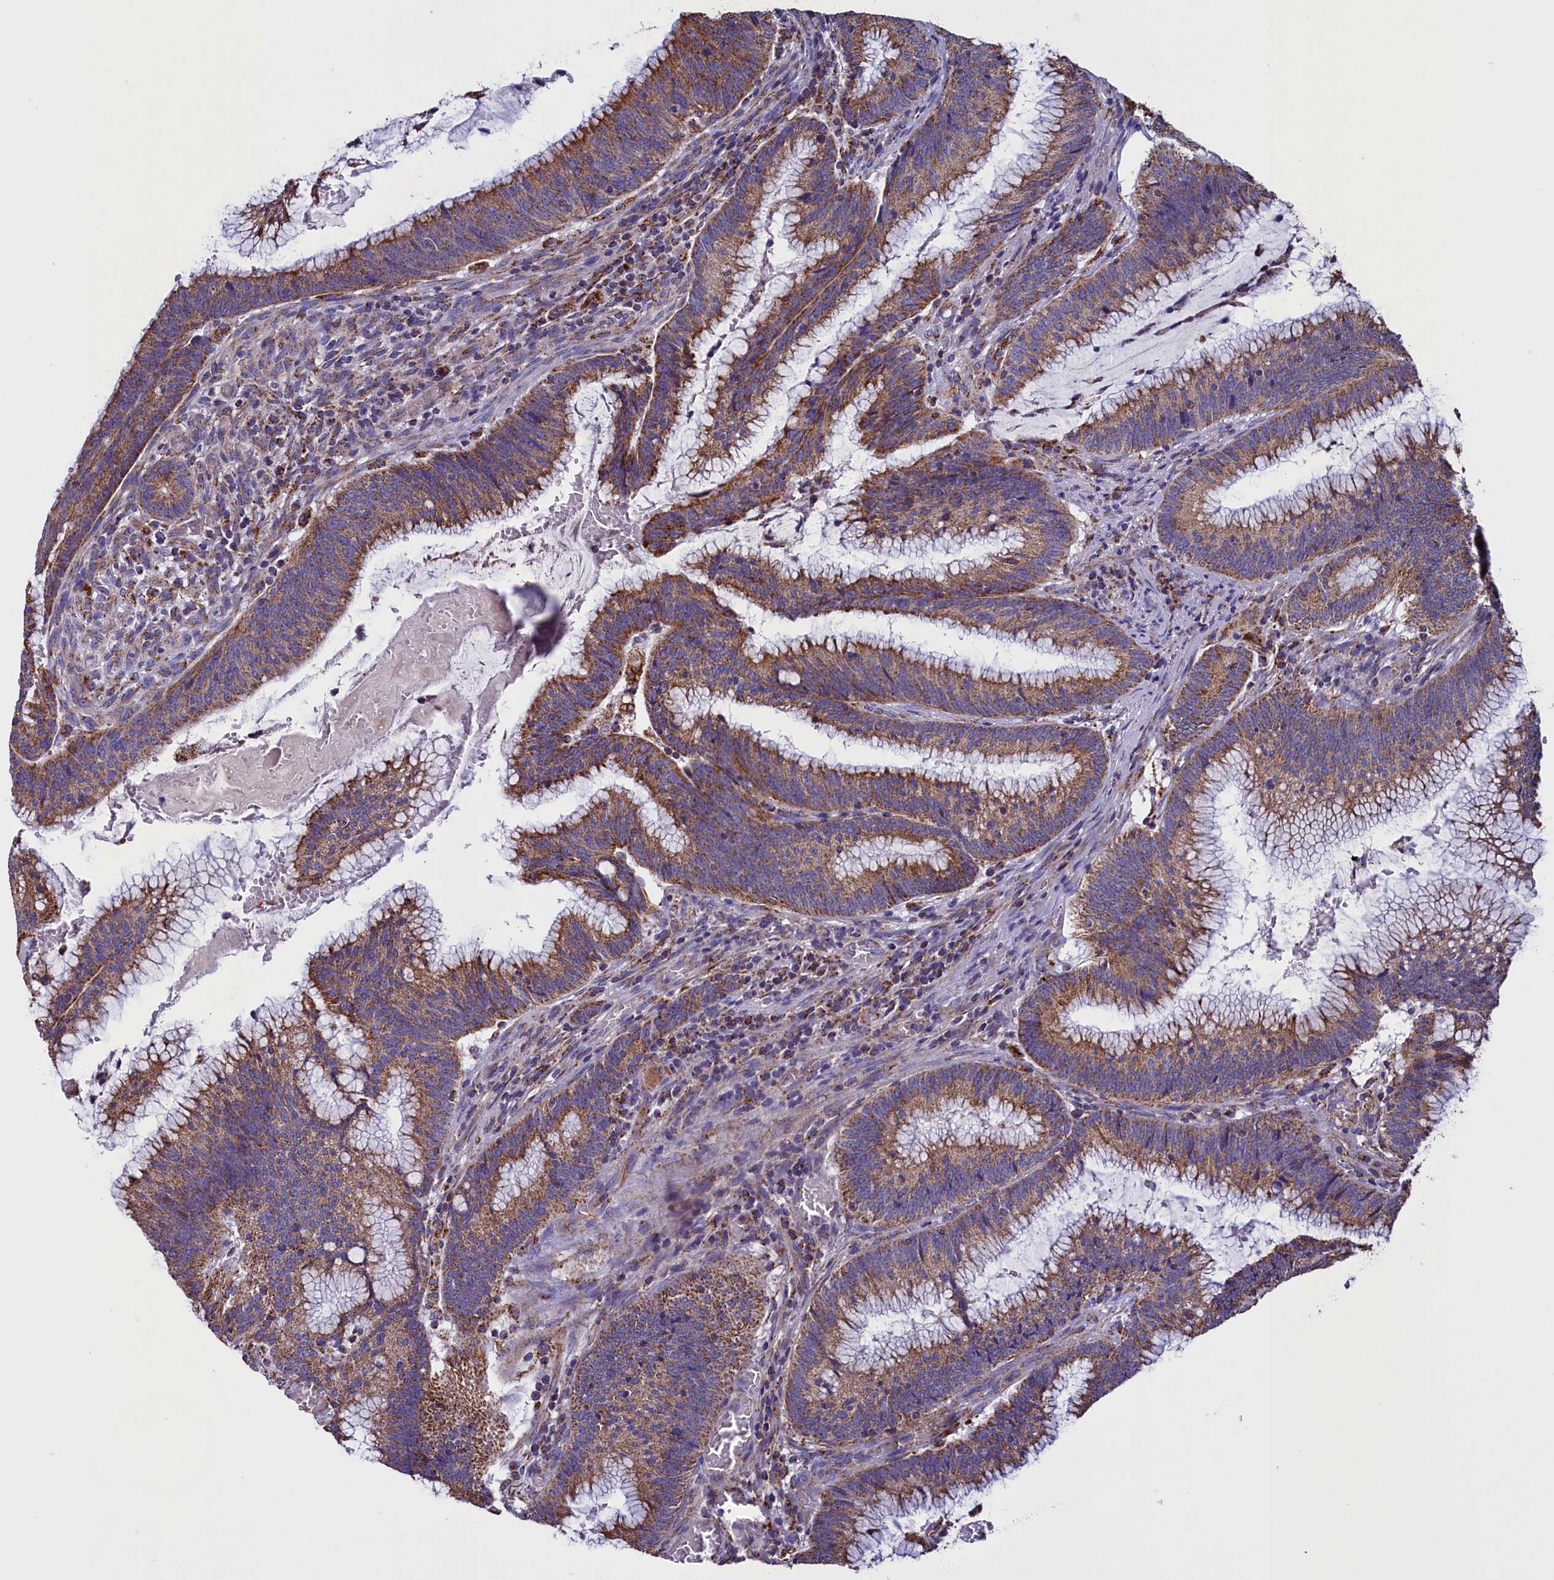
{"staining": {"intensity": "moderate", "quantity": ">75%", "location": "cytoplasmic/membranous"}, "tissue": "colorectal cancer", "cell_type": "Tumor cells", "image_type": "cancer", "snomed": [{"axis": "morphology", "description": "Adenocarcinoma, NOS"}, {"axis": "topography", "description": "Rectum"}], "caption": "High-magnification brightfield microscopy of adenocarcinoma (colorectal) stained with DAB (3,3'-diaminobenzidine) (brown) and counterstained with hematoxylin (blue). tumor cells exhibit moderate cytoplasmic/membranous positivity is identified in approximately>75% of cells. The staining is performed using DAB (3,3'-diaminobenzidine) brown chromogen to label protein expression. The nuclei are counter-stained blue using hematoxylin.", "gene": "SLC39A3", "patient": {"sex": "female", "age": 77}}